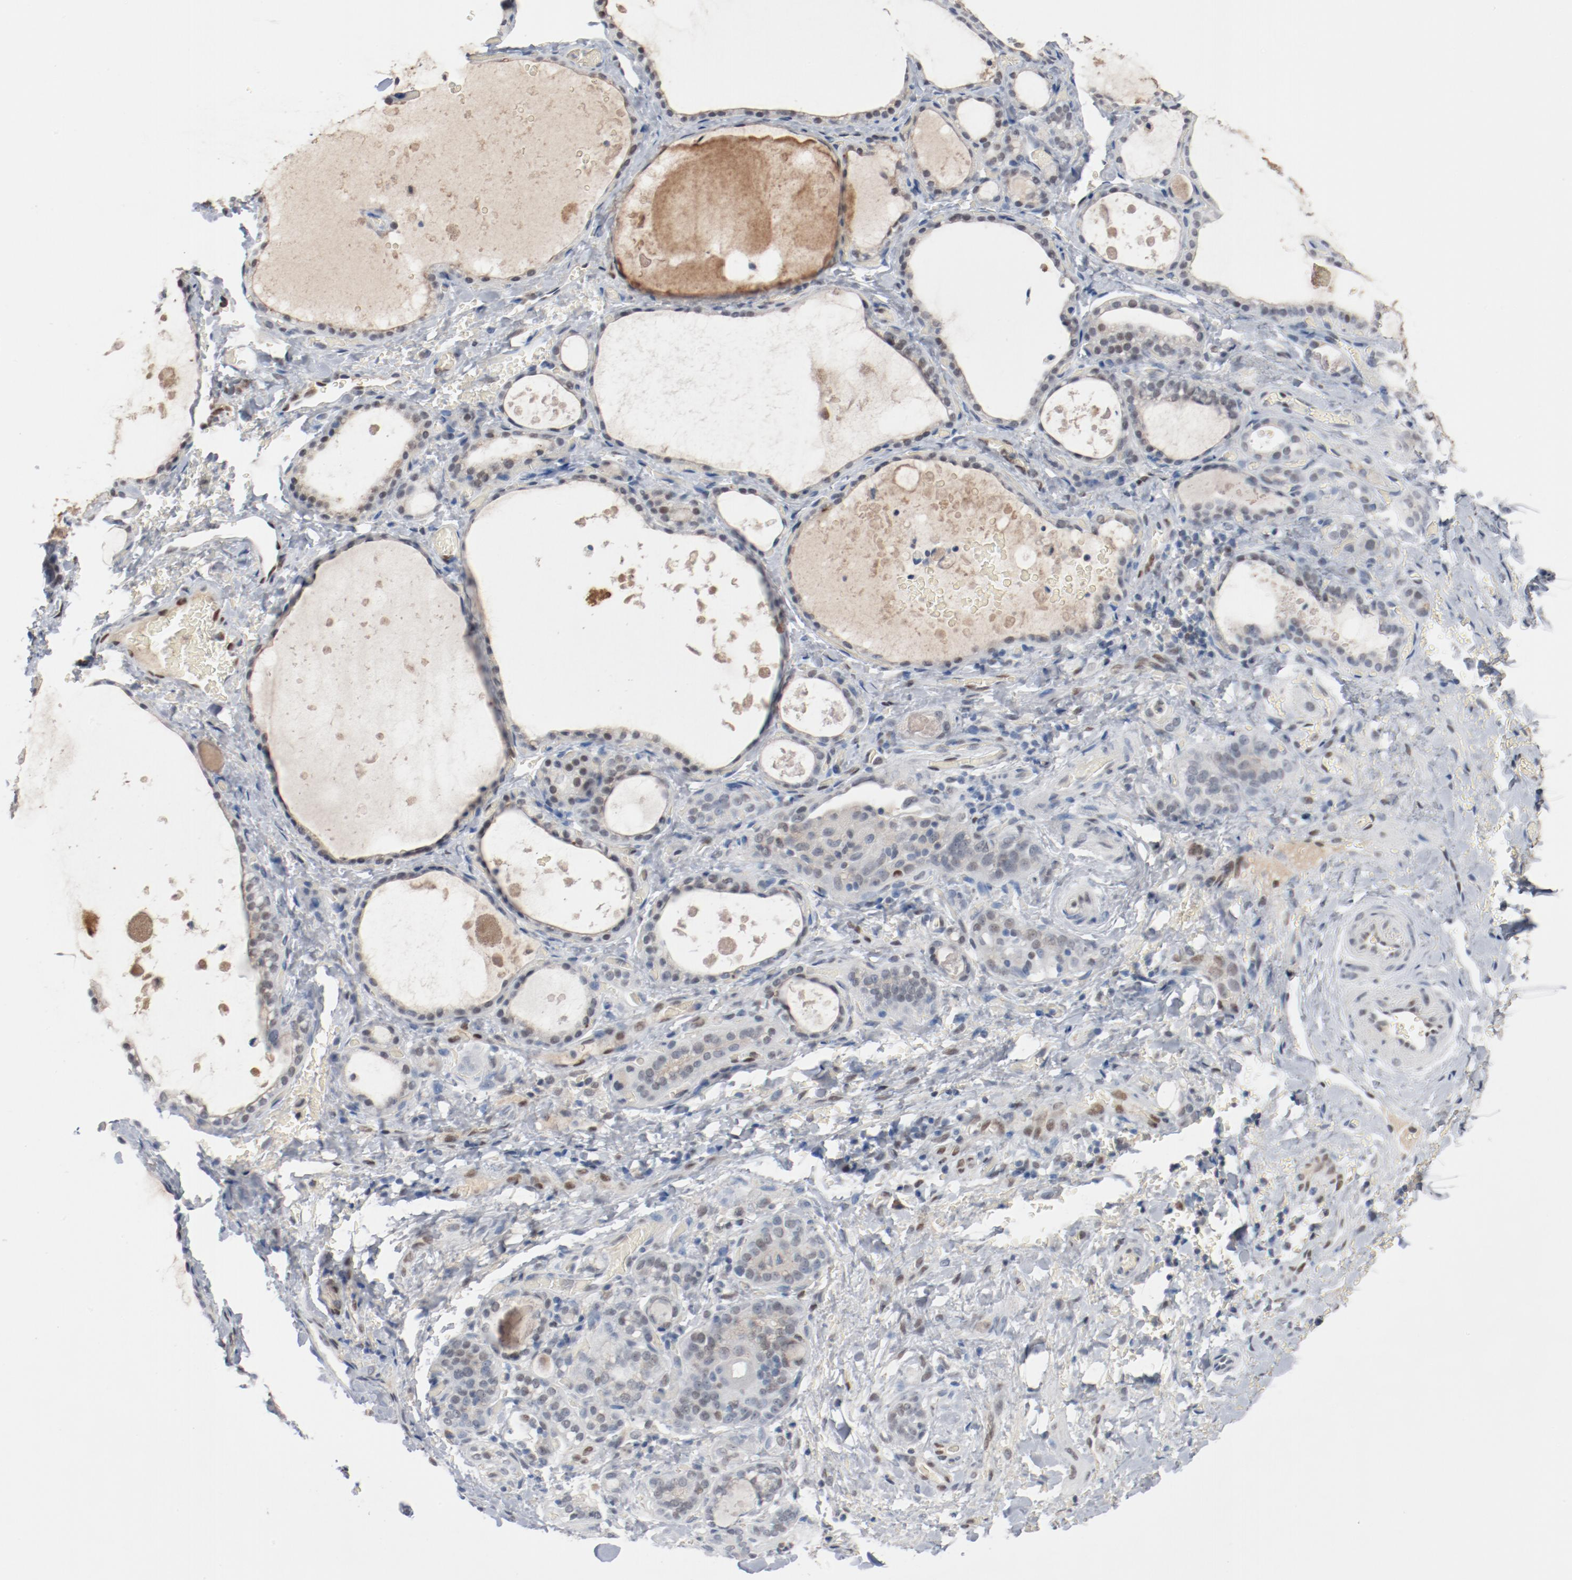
{"staining": {"intensity": "negative", "quantity": "none", "location": "none"}, "tissue": "thyroid gland", "cell_type": "Glandular cells", "image_type": "normal", "snomed": [{"axis": "morphology", "description": "Normal tissue, NOS"}, {"axis": "topography", "description": "Thyroid gland"}], "caption": "This is a micrograph of immunohistochemistry staining of unremarkable thyroid gland, which shows no staining in glandular cells.", "gene": "ENSG00000285708", "patient": {"sex": "male", "age": 61}}